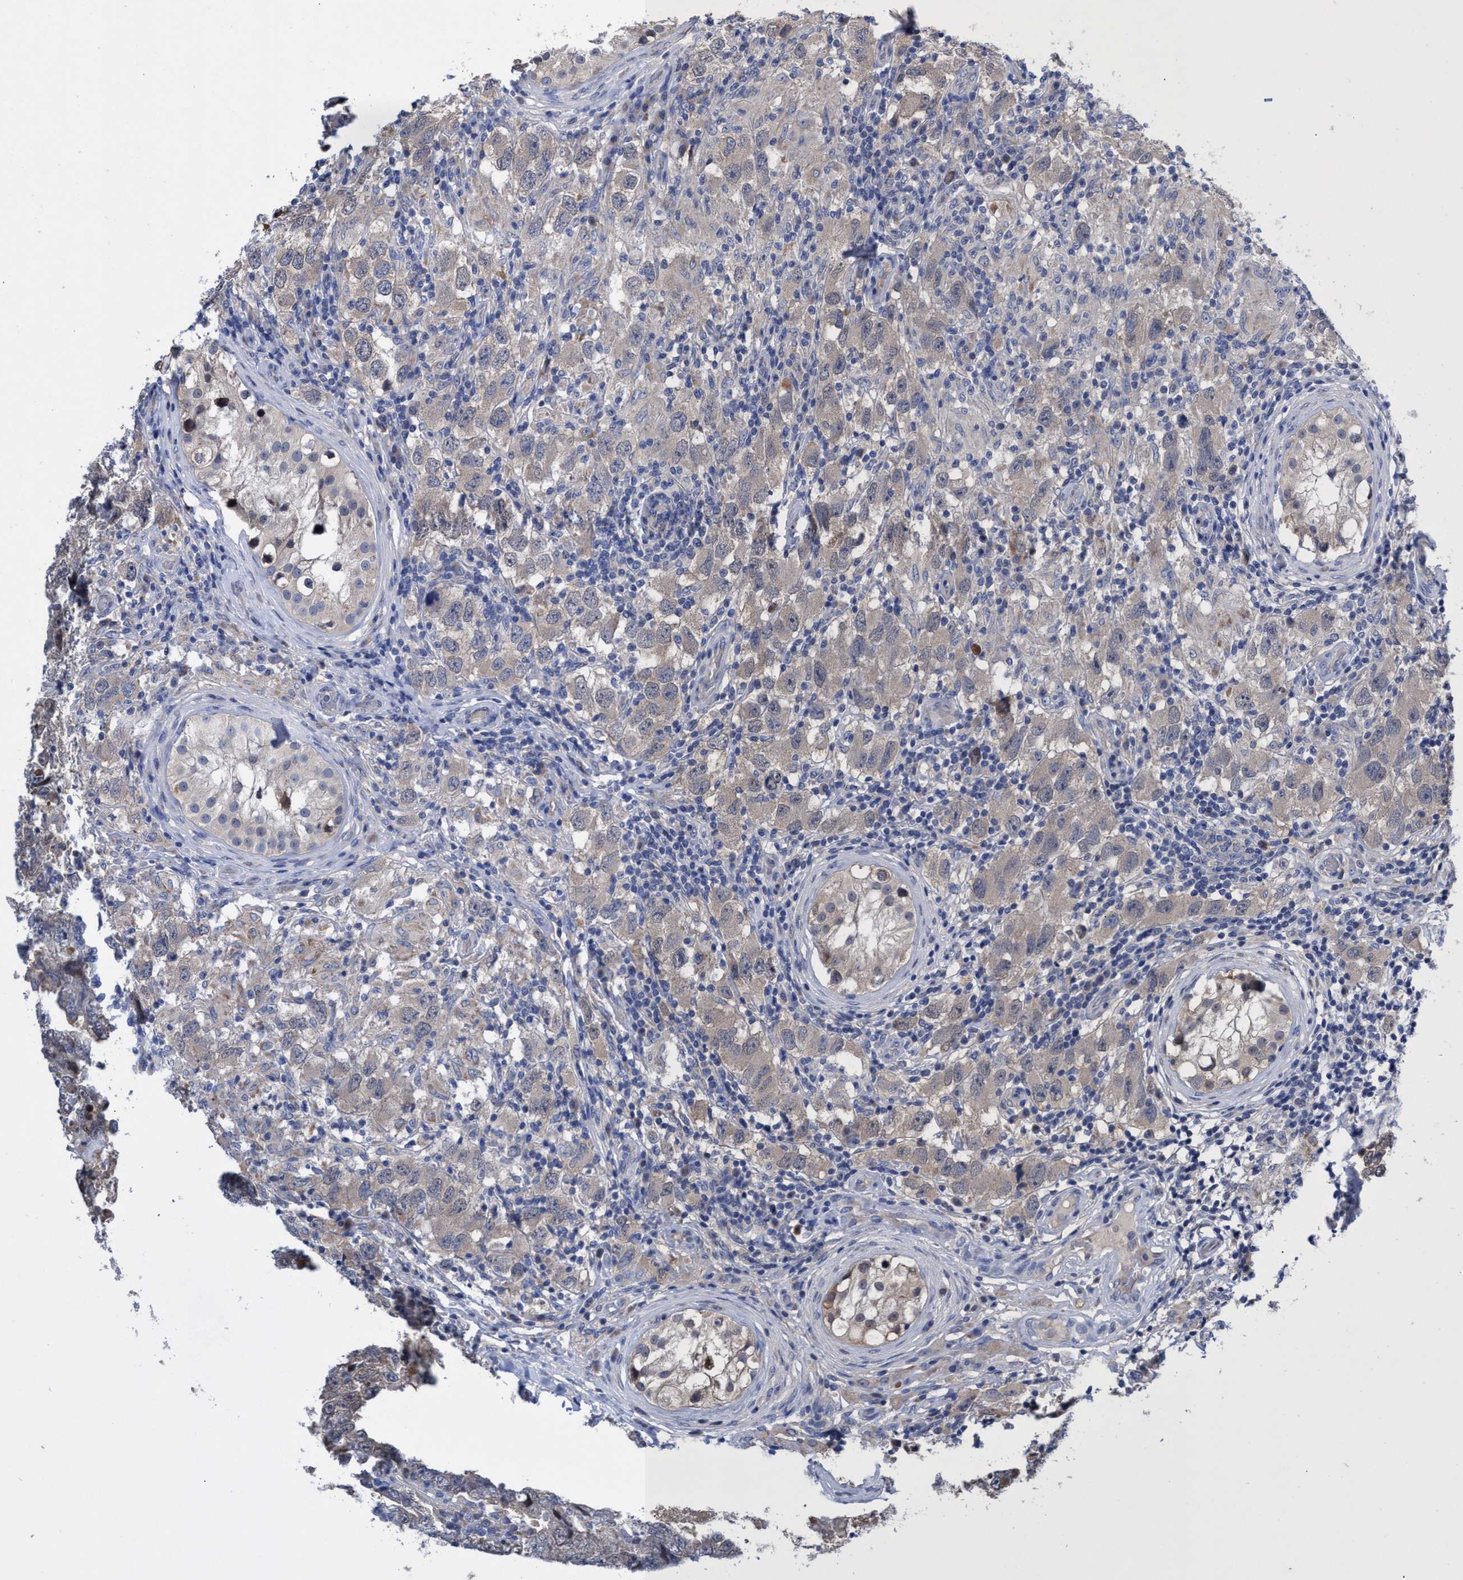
{"staining": {"intensity": "weak", "quantity": "<25%", "location": "cytoplasmic/membranous"}, "tissue": "testis cancer", "cell_type": "Tumor cells", "image_type": "cancer", "snomed": [{"axis": "morphology", "description": "Carcinoma, Embryonal, NOS"}, {"axis": "topography", "description": "Testis"}], "caption": "The image reveals no significant staining in tumor cells of testis cancer.", "gene": "SVEP1", "patient": {"sex": "male", "age": 21}}